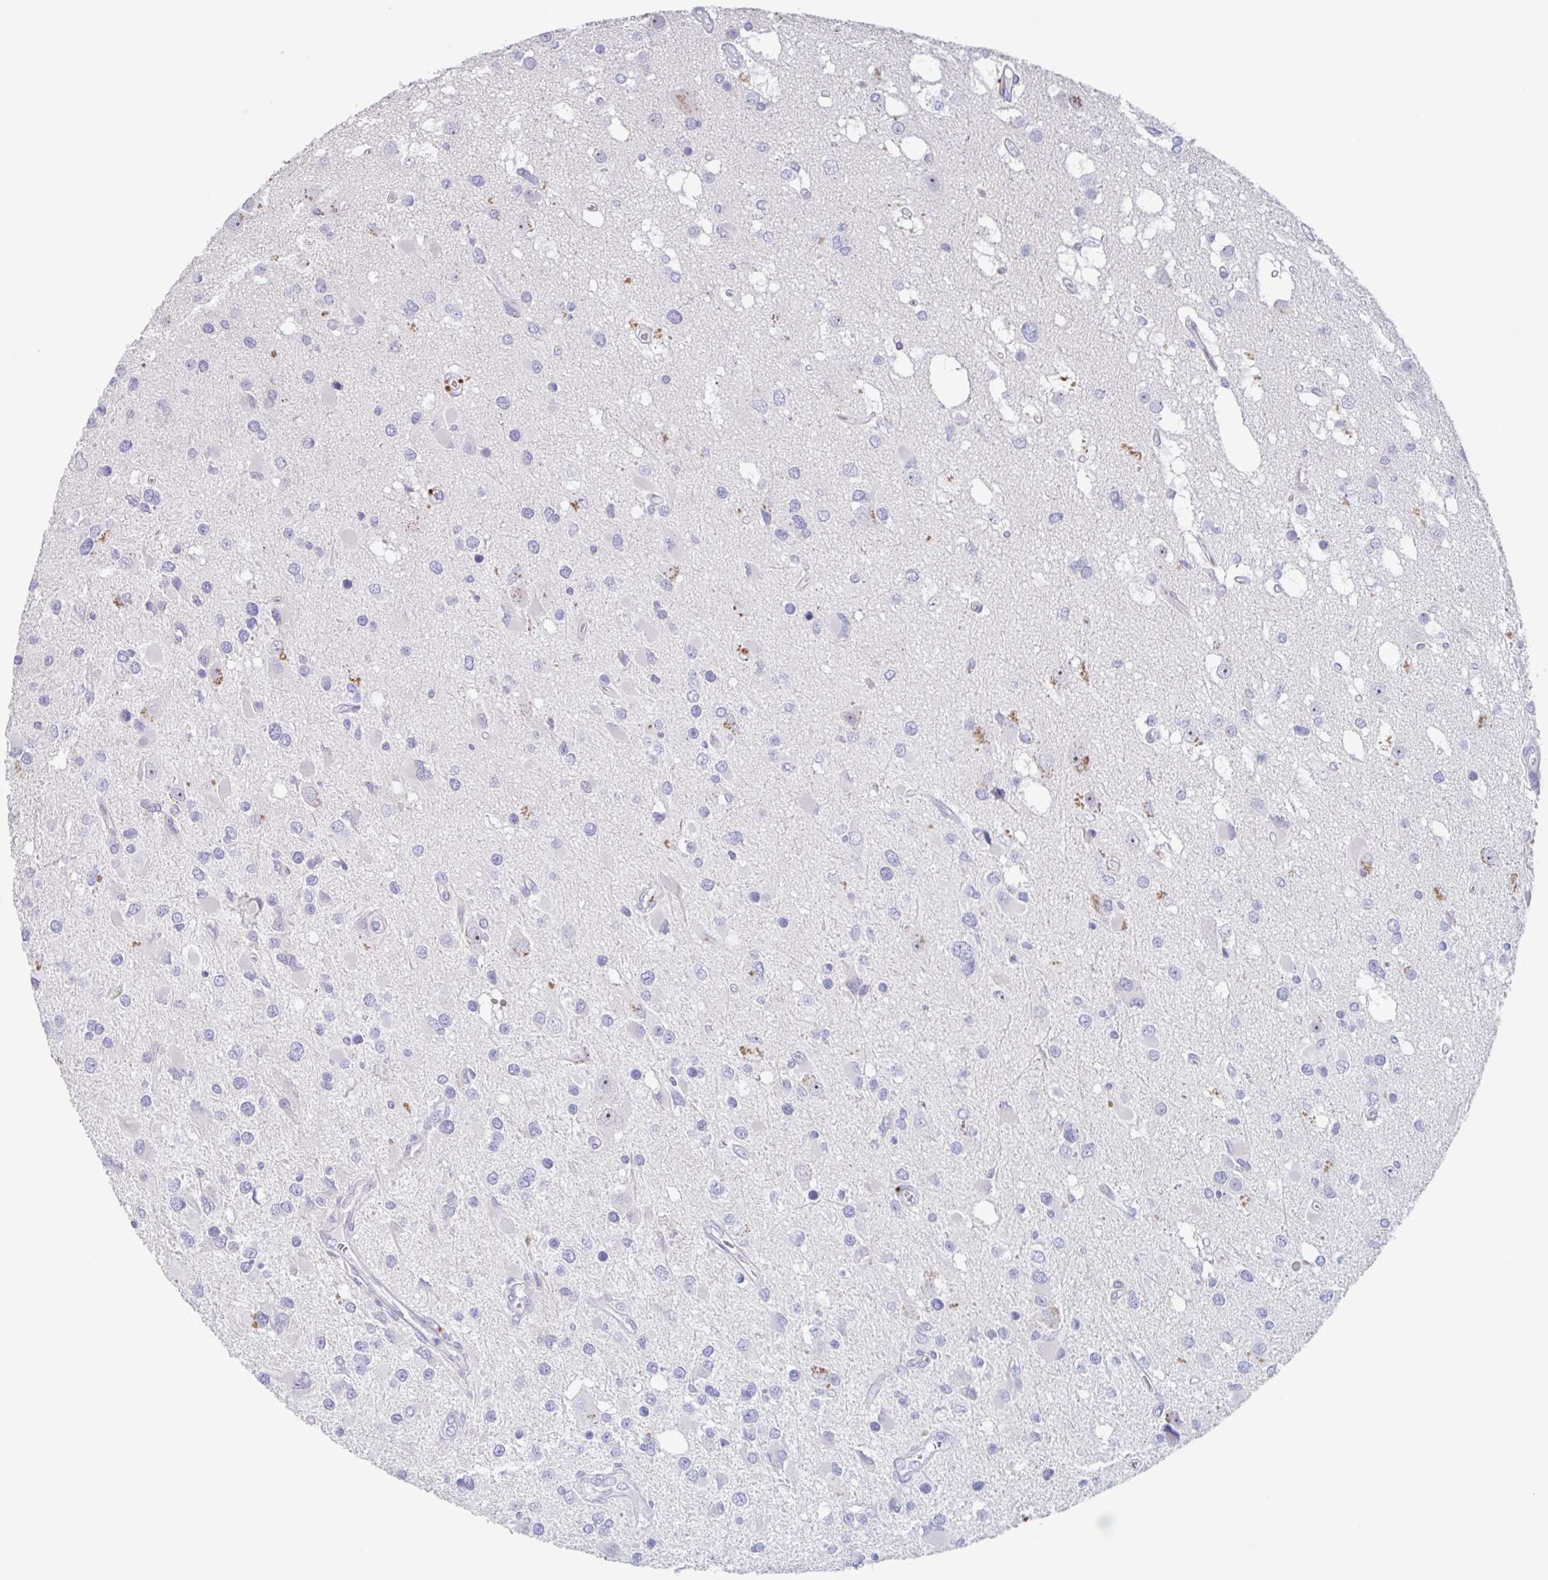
{"staining": {"intensity": "negative", "quantity": "none", "location": "none"}, "tissue": "glioma", "cell_type": "Tumor cells", "image_type": "cancer", "snomed": [{"axis": "morphology", "description": "Glioma, malignant, High grade"}, {"axis": "topography", "description": "Brain"}], "caption": "This image is of glioma stained with immunohistochemistry to label a protein in brown with the nuclei are counter-stained blue. There is no expression in tumor cells.", "gene": "NOXRED1", "patient": {"sex": "male", "age": 53}}